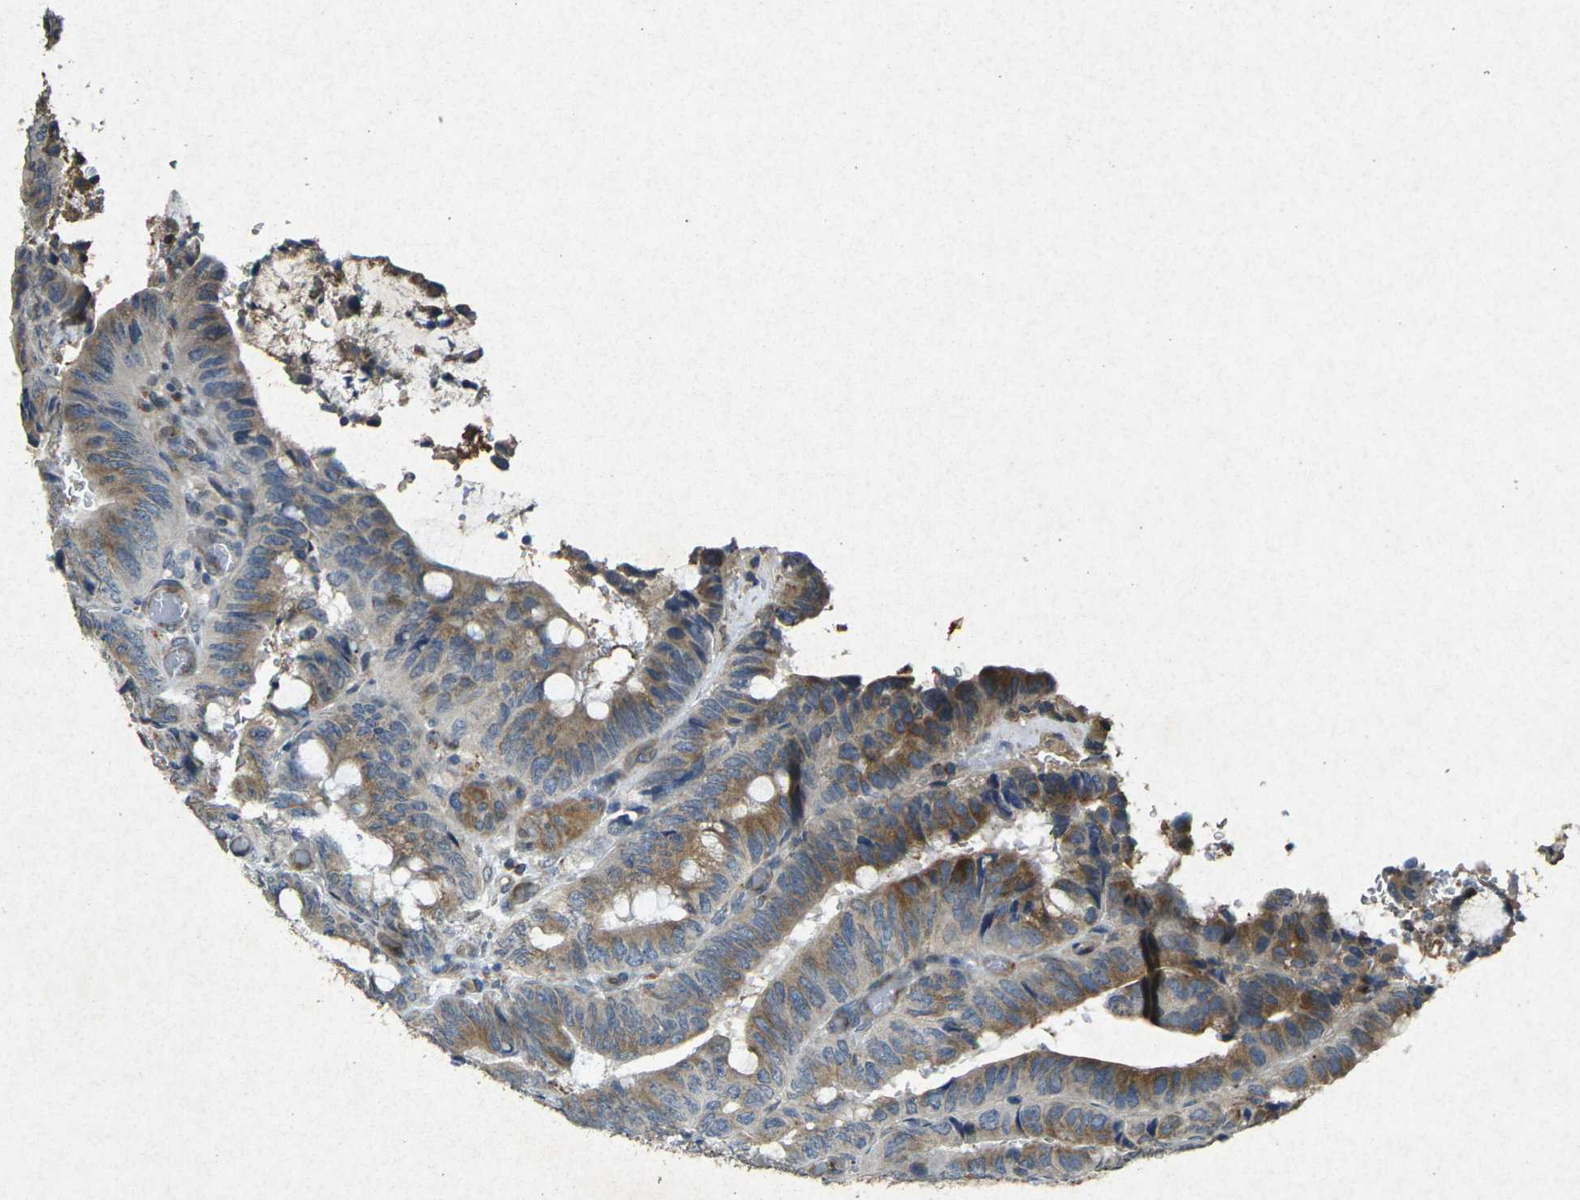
{"staining": {"intensity": "moderate", "quantity": ">75%", "location": "cytoplasmic/membranous"}, "tissue": "colorectal cancer", "cell_type": "Tumor cells", "image_type": "cancer", "snomed": [{"axis": "morphology", "description": "Normal tissue, NOS"}, {"axis": "morphology", "description": "Adenocarcinoma, NOS"}, {"axis": "topography", "description": "Rectum"}, {"axis": "topography", "description": "Peripheral nerve tissue"}], "caption": "Protein staining of colorectal adenocarcinoma tissue displays moderate cytoplasmic/membranous staining in approximately >75% of tumor cells.", "gene": "RGMA", "patient": {"sex": "male", "age": 92}}